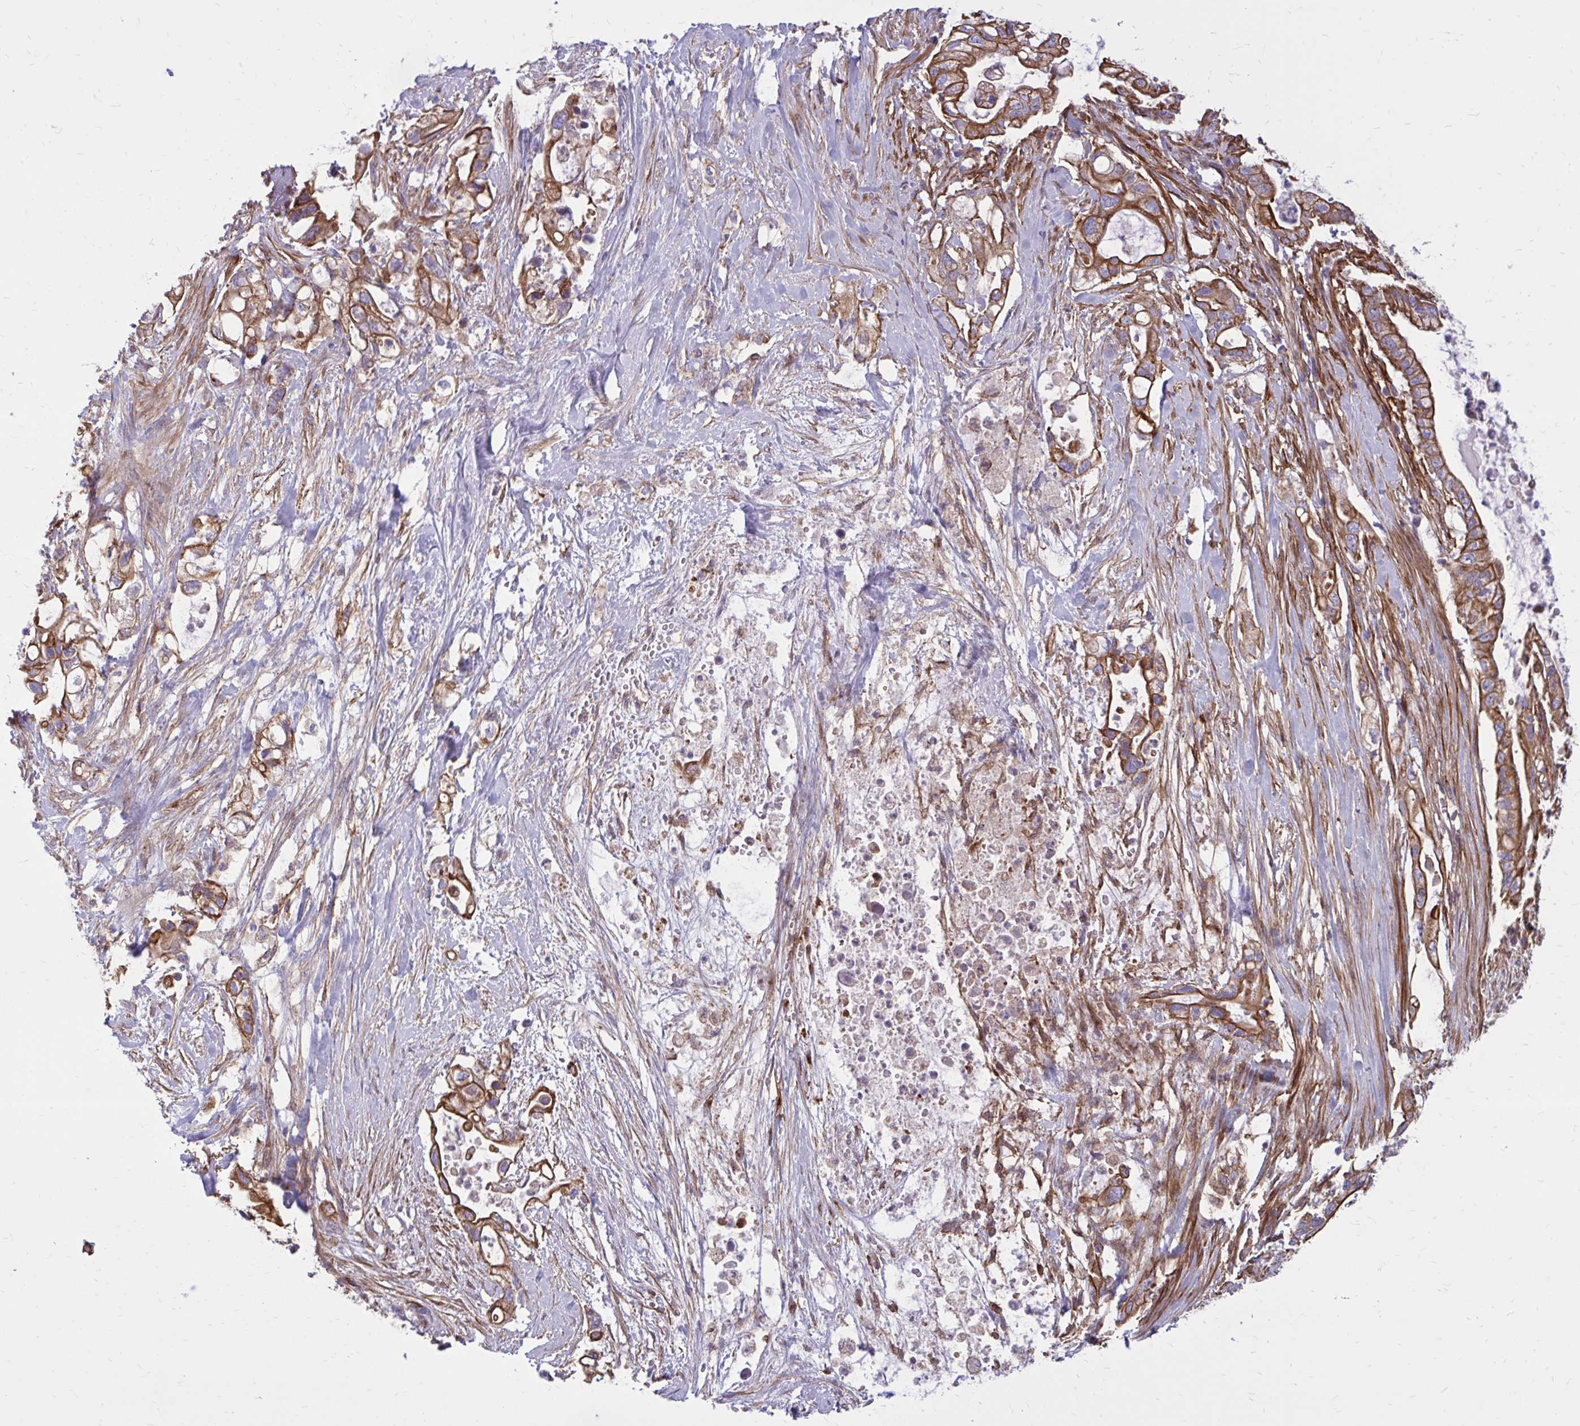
{"staining": {"intensity": "strong", "quantity": ">75%", "location": "cytoplasmic/membranous"}, "tissue": "pancreatic cancer", "cell_type": "Tumor cells", "image_type": "cancer", "snomed": [{"axis": "morphology", "description": "Adenocarcinoma, NOS"}, {"axis": "topography", "description": "Pancreas"}], "caption": "Tumor cells display high levels of strong cytoplasmic/membranous positivity in approximately >75% of cells in human pancreatic cancer.", "gene": "FAP", "patient": {"sex": "female", "age": 72}}